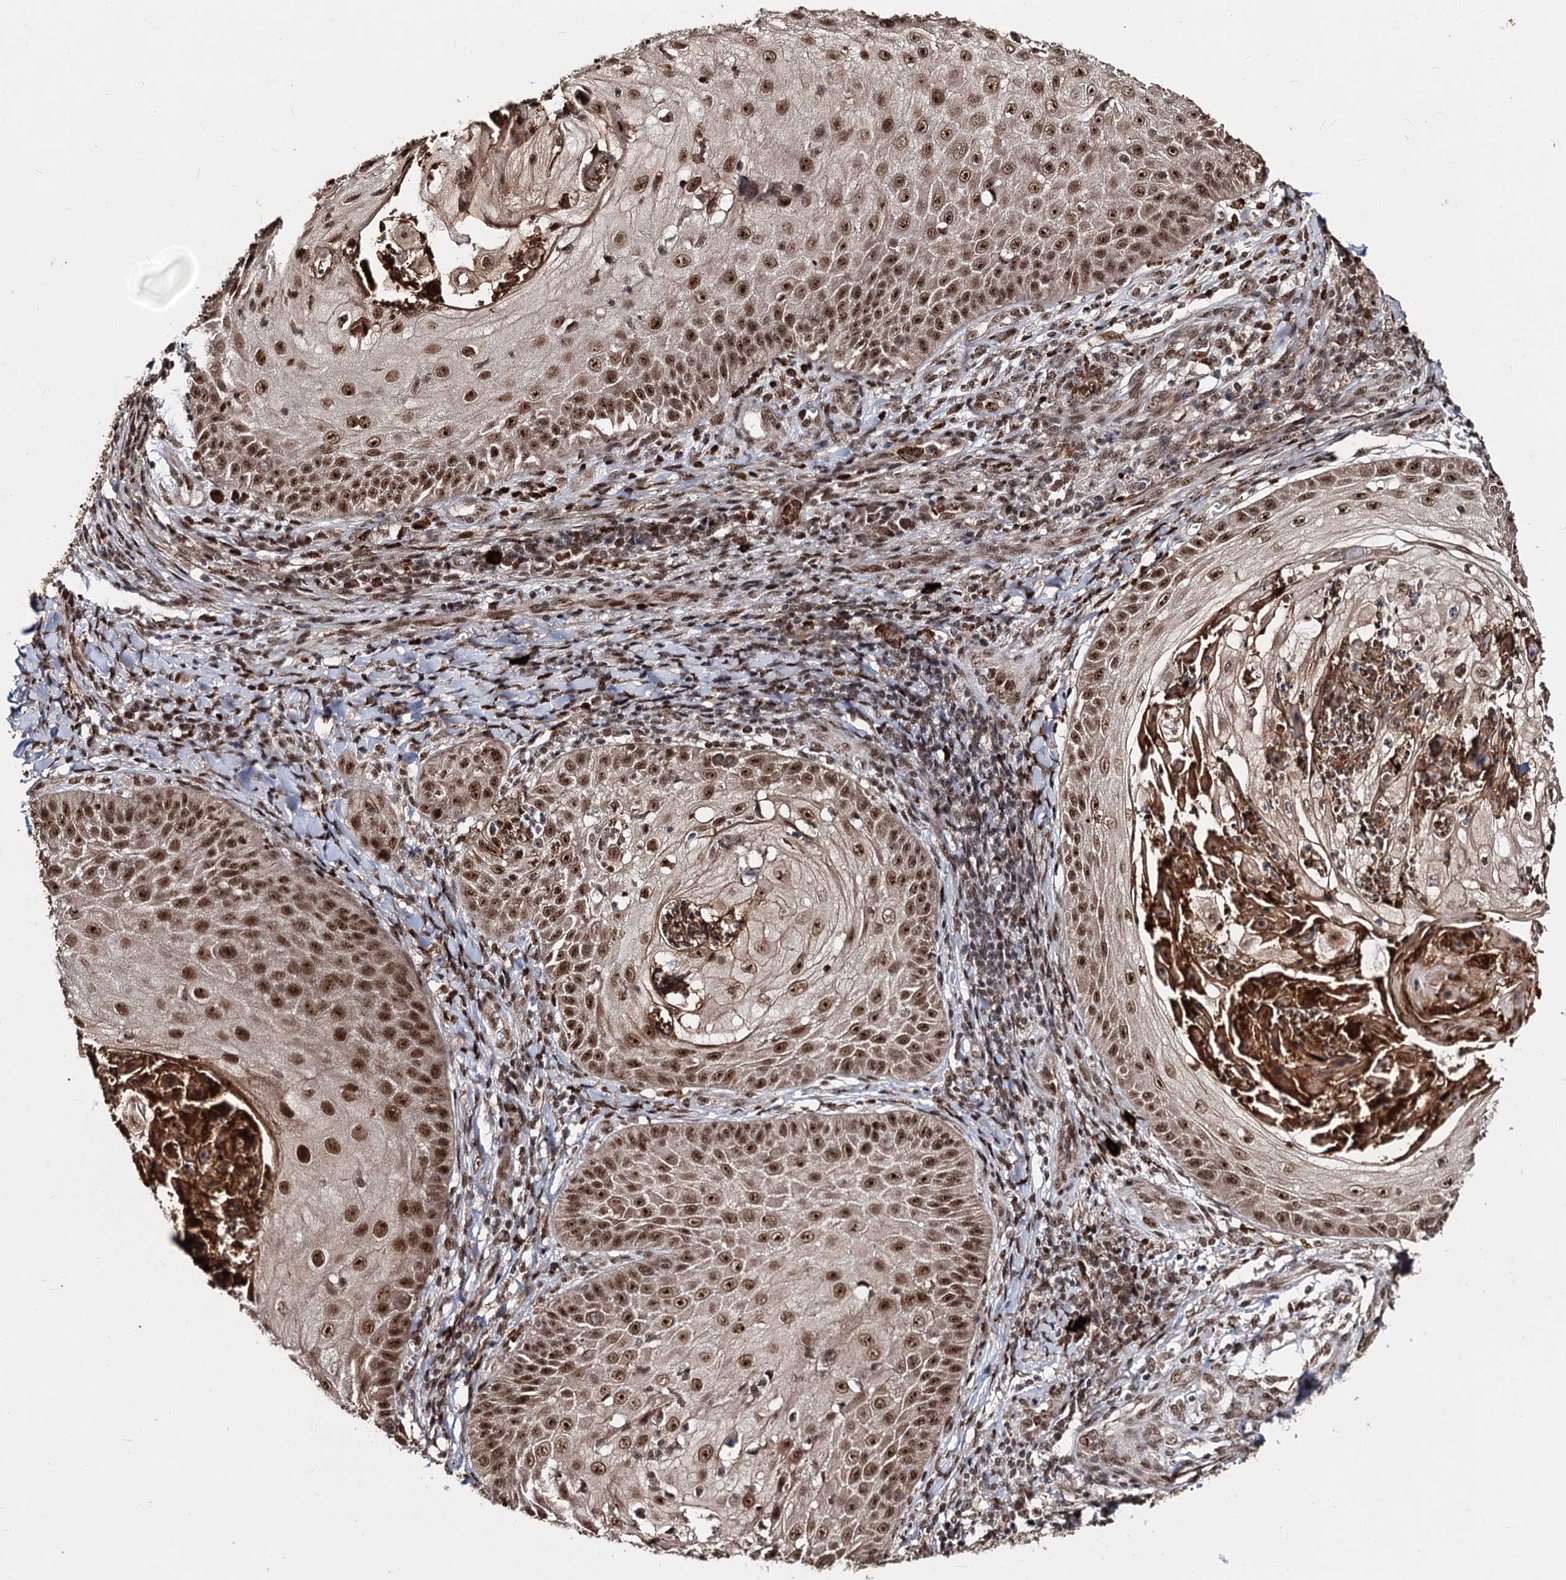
{"staining": {"intensity": "moderate", "quantity": ">75%", "location": "nuclear"}, "tissue": "skin cancer", "cell_type": "Tumor cells", "image_type": "cancer", "snomed": [{"axis": "morphology", "description": "Squamous cell carcinoma, NOS"}, {"axis": "topography", "description": "Skin"}], "caption": "Immunohistochemistry (IHC) (DAB) staining of skin squamous cell carcinoma reveals moderate nuclear protein expression in about >75% of tumor cells.", "gene": "SFSWAP", "patient": {"sex": "male", "age": 70}}